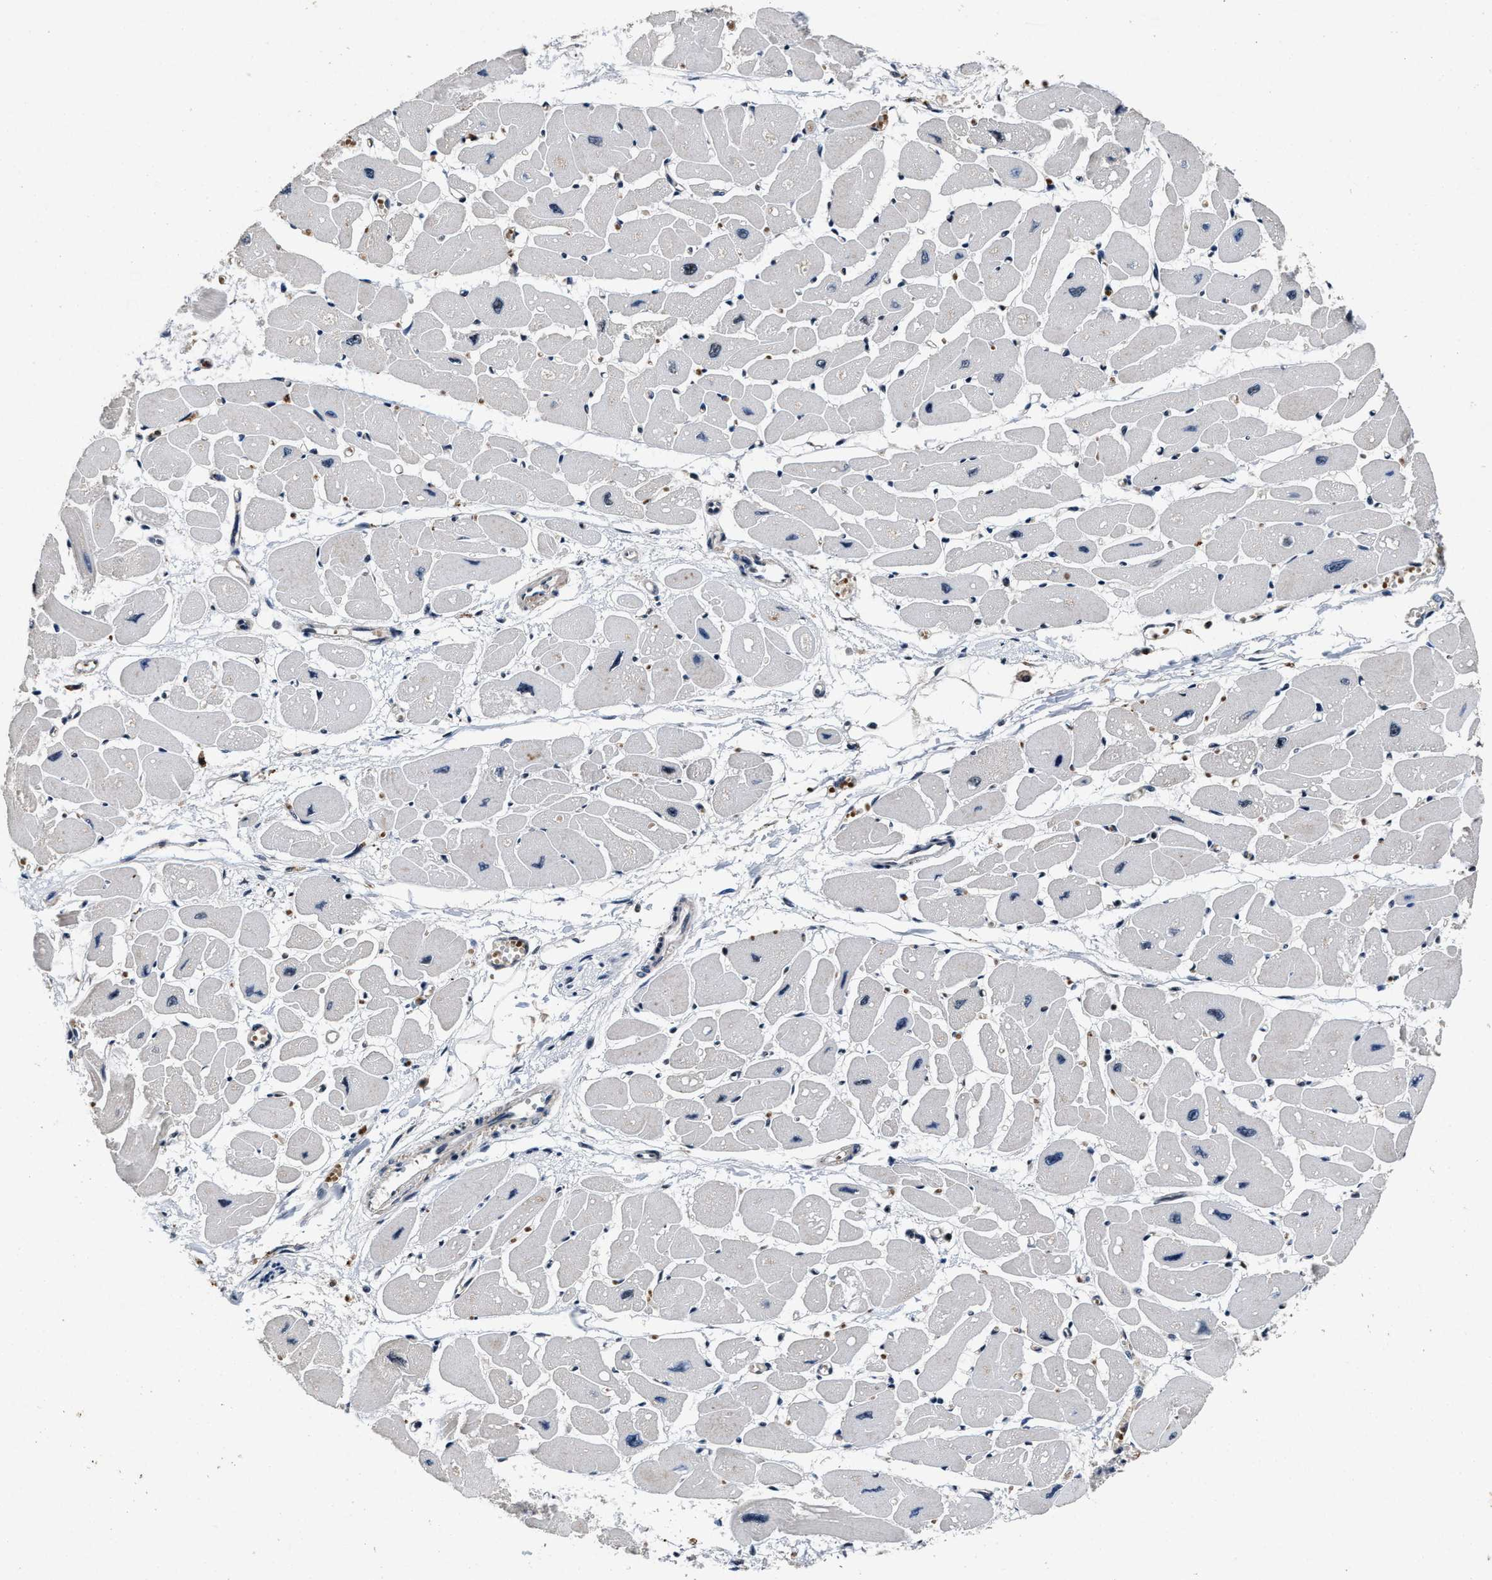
{"staining": {"intensity": "weak", "quantity": "<25%", "location": "nuclear"}, "tissue": "heart muscle", "cell_type": "Cardiomyocytes", "image_type": "normal", "snomed": [{"axis": "morphology", "description": "Normal tissue, NOS"}, {"axis": "topography", "description": "Heart"}], "caption": "IHC image of unremarkable human heart muscle stained for a protein (brown), which displays no positivity in cardiomyocytes. The staining is performed using DAB (3,3'-diaminobenzidine) brown chromogen with nuclei counter-stained in using hematoxylin.", "gene": "ZNF233", "patient": {"sex": "female", "age": 54}}